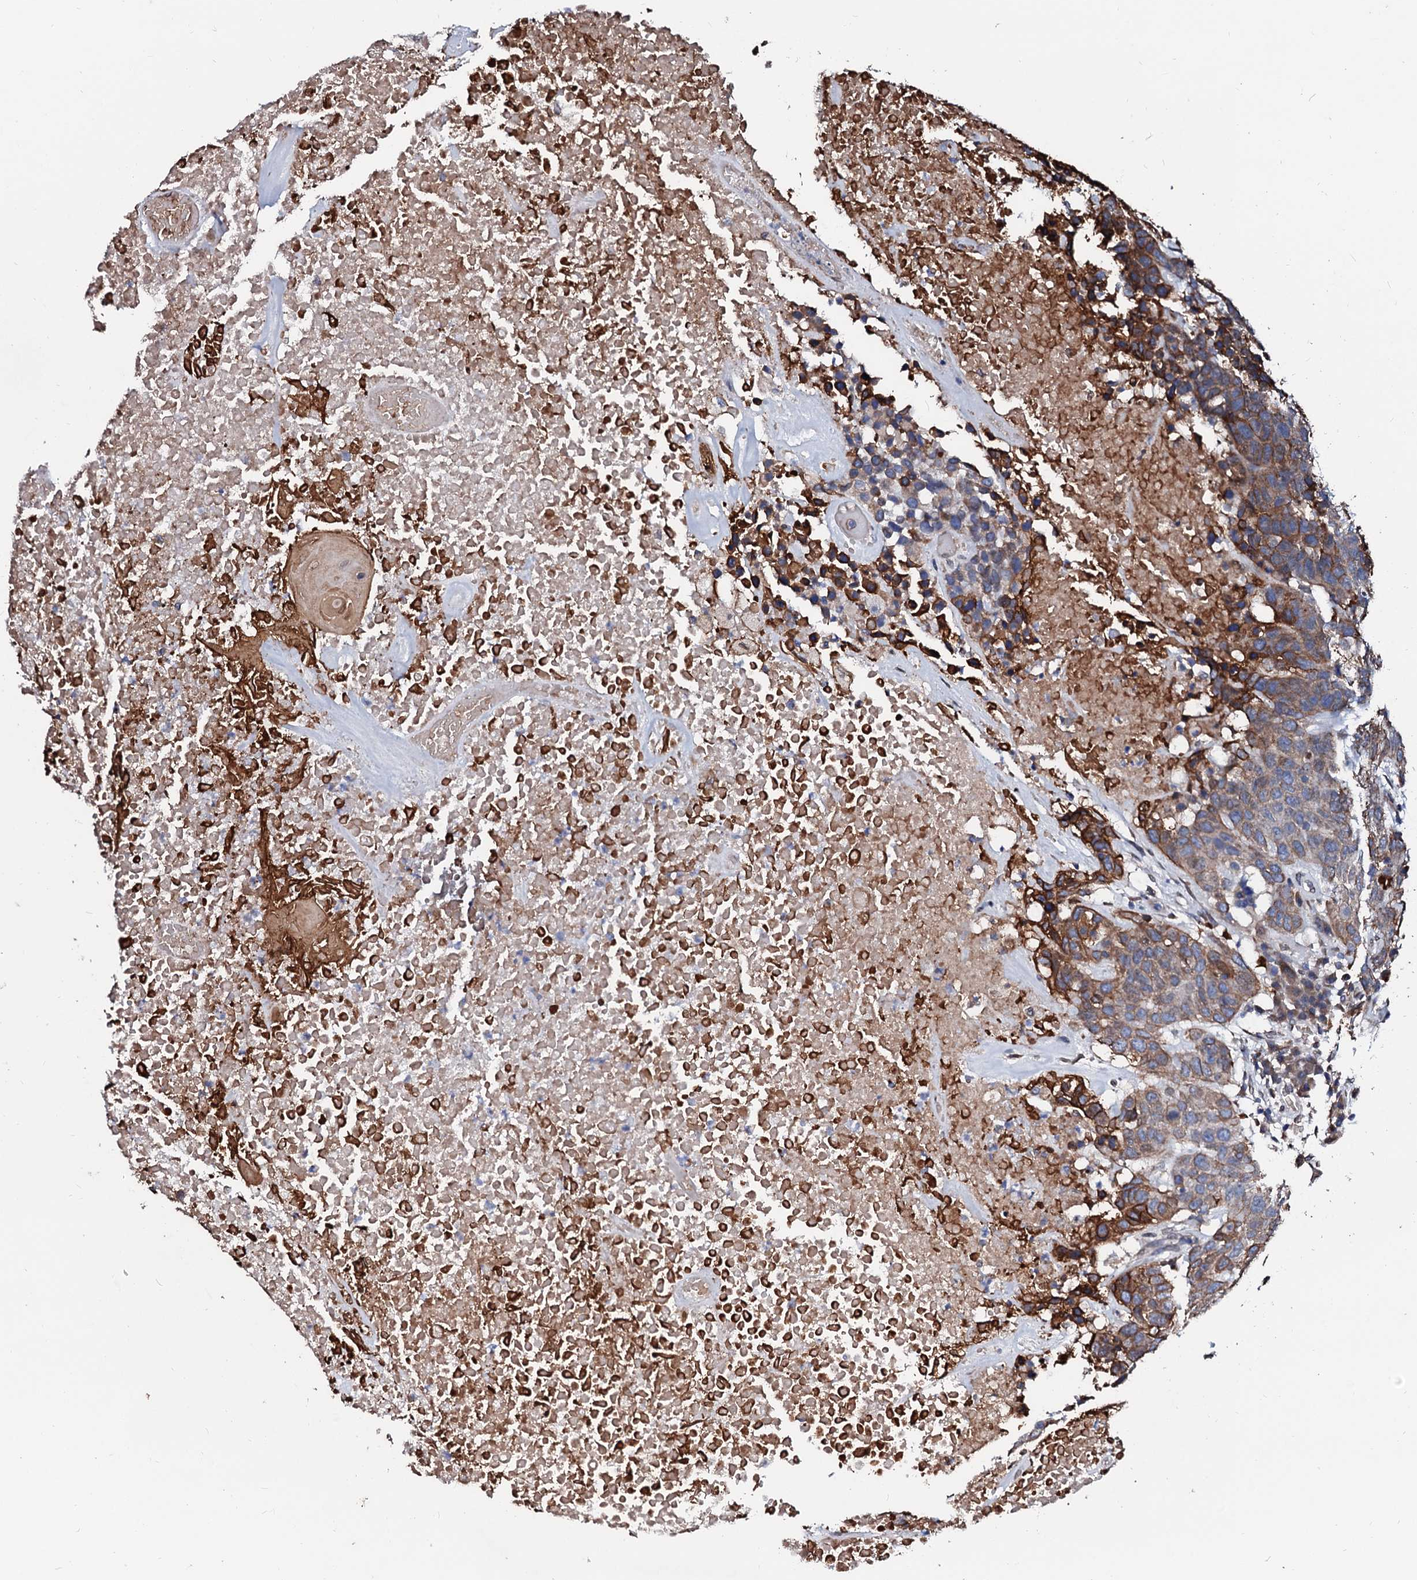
{"staining": {"intensity": "moderate", "quantity": ">75%", "location": "cytoplasmic/membranous"}, "tissue": "head and neck cancer", "cell_type": "Tumor cells", "image_type": "cancer", "snomed": [{"axis": "morphology", "description": "Squamous cell carcinoma, NOS"}, {"axis": "topography", "description": "Head-Neck"}], "caption": "Head and neck cancer (squamous cell carcinoma) stained with a protein marker displays moderate staining in tumor cells.", "gene": "NRP2", "patient": {"sex": "male", "age": 66}}